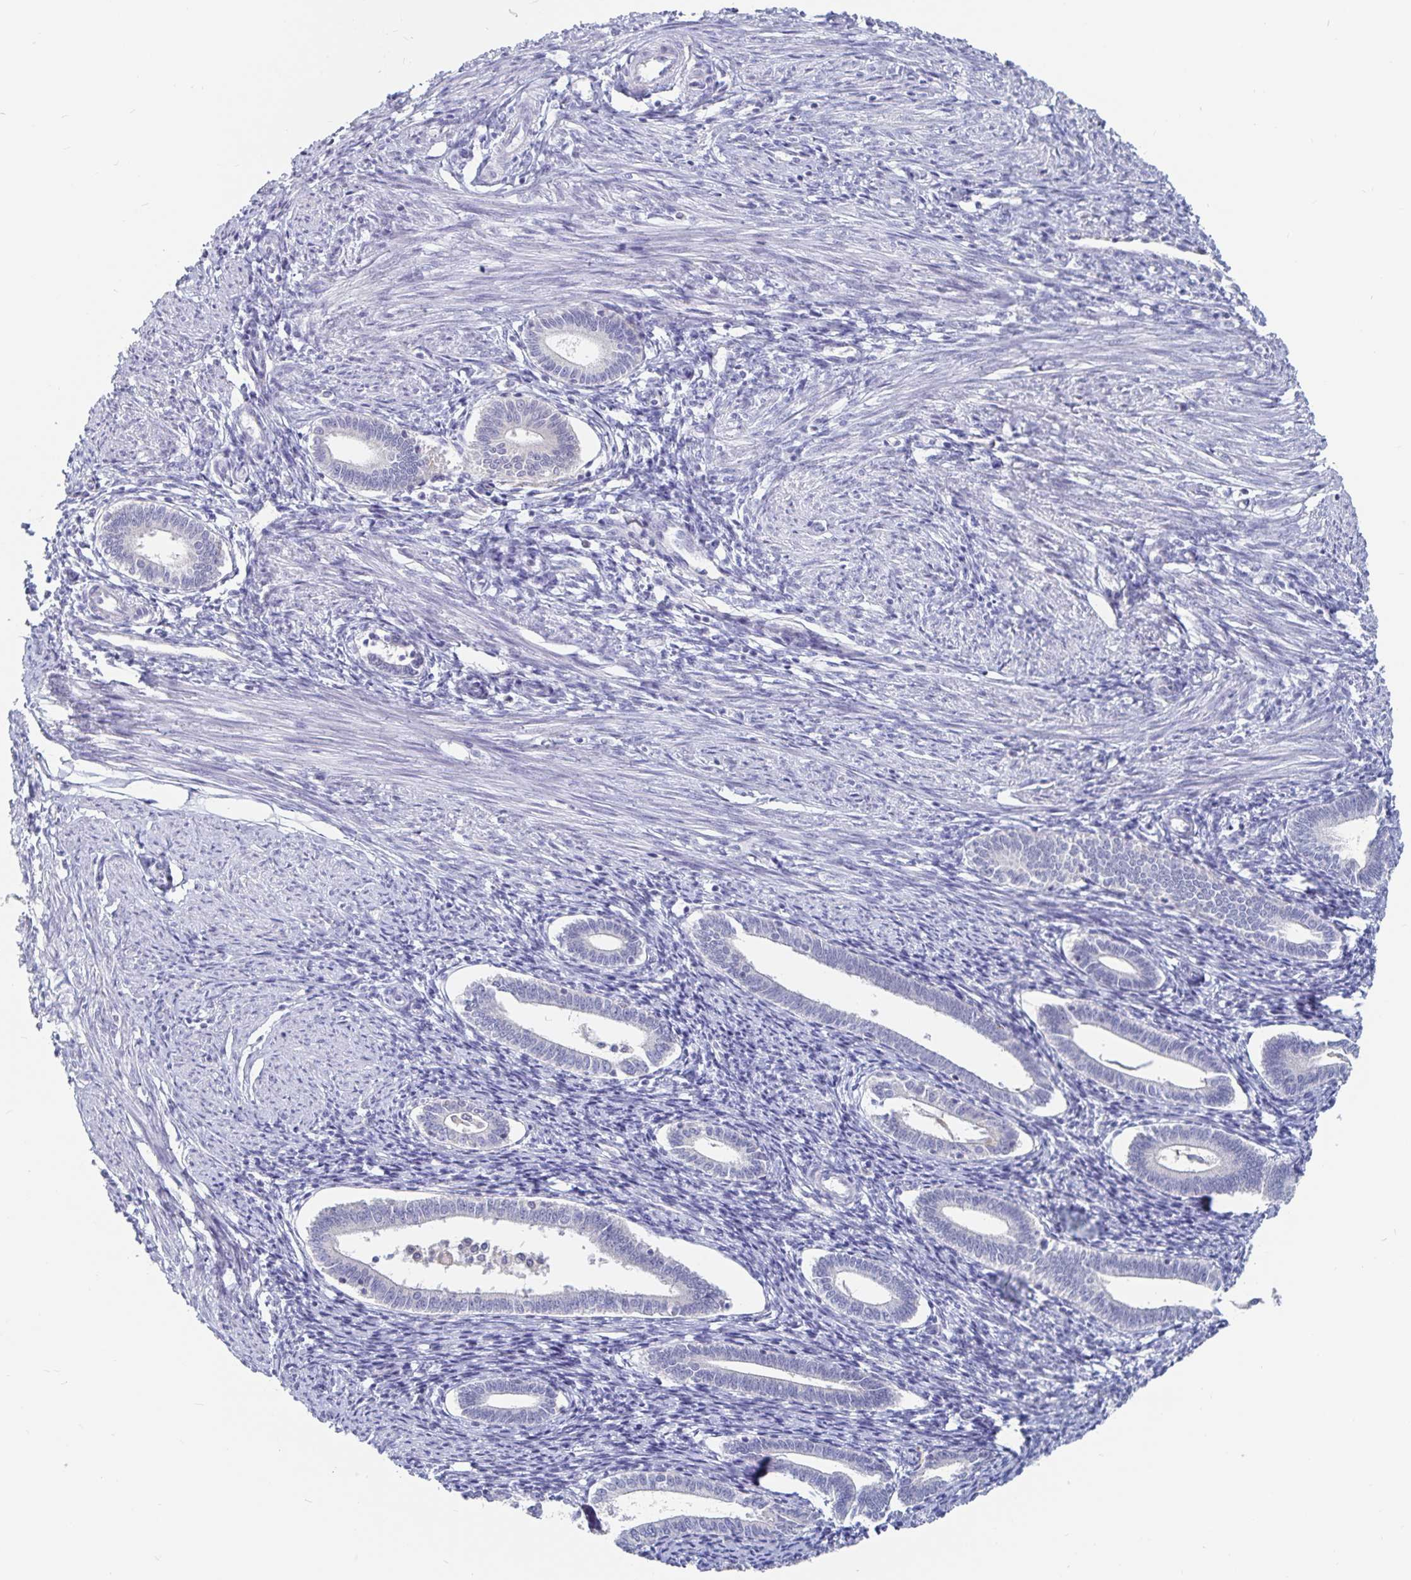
{"staining": {"intensity": "negative", "quantity": "none", "location": "none"}, "tissue": "endometrium", "cell_type": "Cells in endometrial stroma", "image_type": "normal", "snomed": [{"axis": "morphology", "description": "Normal tissue, NOS"}, {"axis": "topography", "description": "Endometrium"}], "caption": "A photomicrograph of endometrium stained for a protein shows no brown staining in cells in endometrial stroma. (Brightfield microscopy of DAB (3,3'-diaminobenzidine) immunohistochemistry (IHC) at high magnification).", "gene": "SPPL3", "patient": {"sex": "female", "age": 41}}